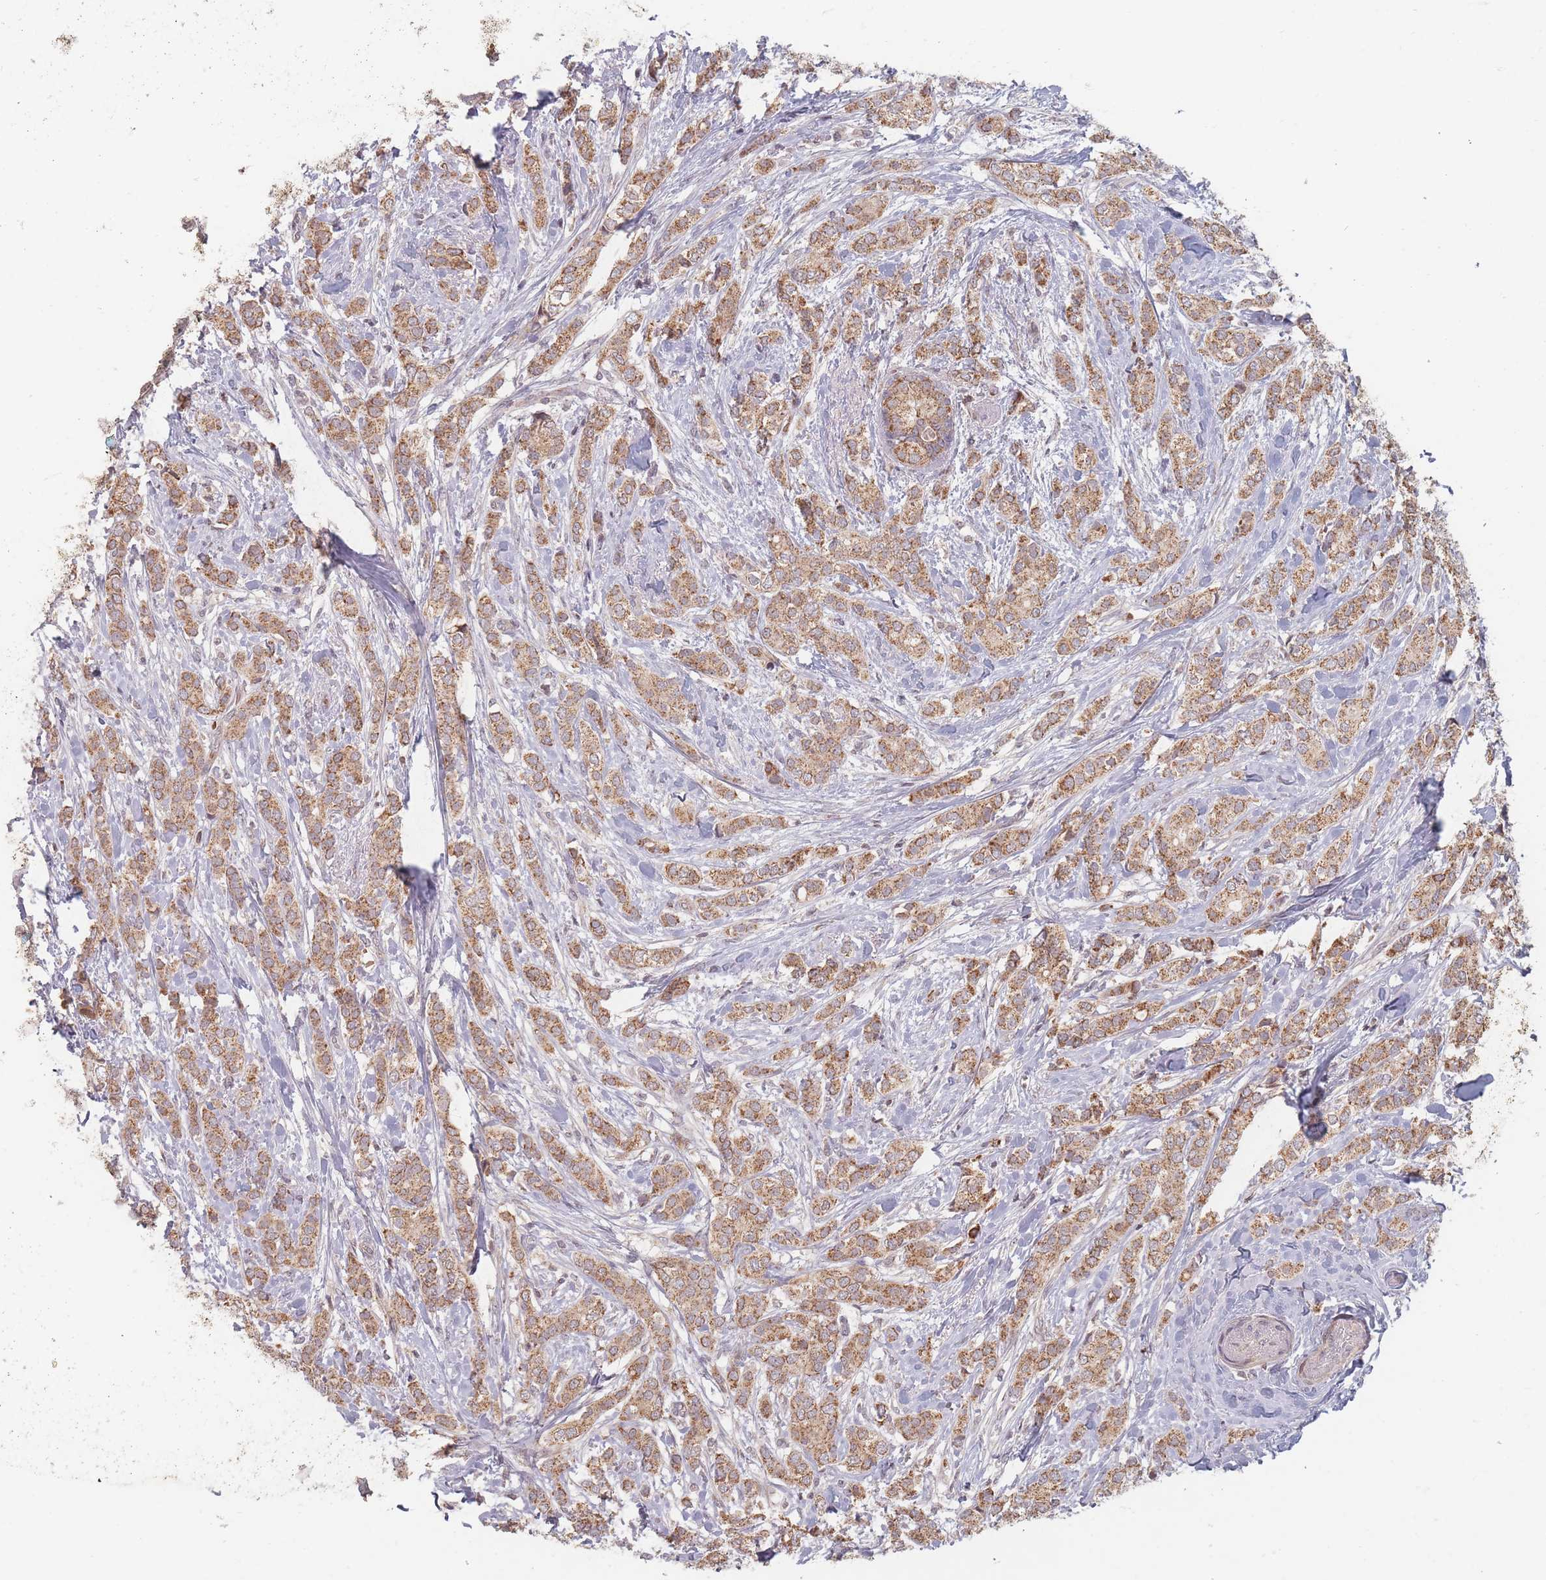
{"staining": {"intensity": "moderate", "quantity": ">75%", "location": "cytoplasmic/membranous"}, "tissue": "breast cancer", "cell_type": "Tumor cells", "image_type": "cancer", "snomed": [{"axis": "morphology", "description": "Duct carcinoma"}, {"axis": "topography", "description": "Breast"}], "caption": "Moderate cytoplasmic/membranous positivity is present in about >75% of tumor cells in breast cancer (invasive ductal carcinoma). (Brightfield microscopy of DAB IHC at high magnification).", "gene": "OR2M4", "patient": {"sex": "female", "age": 73}}